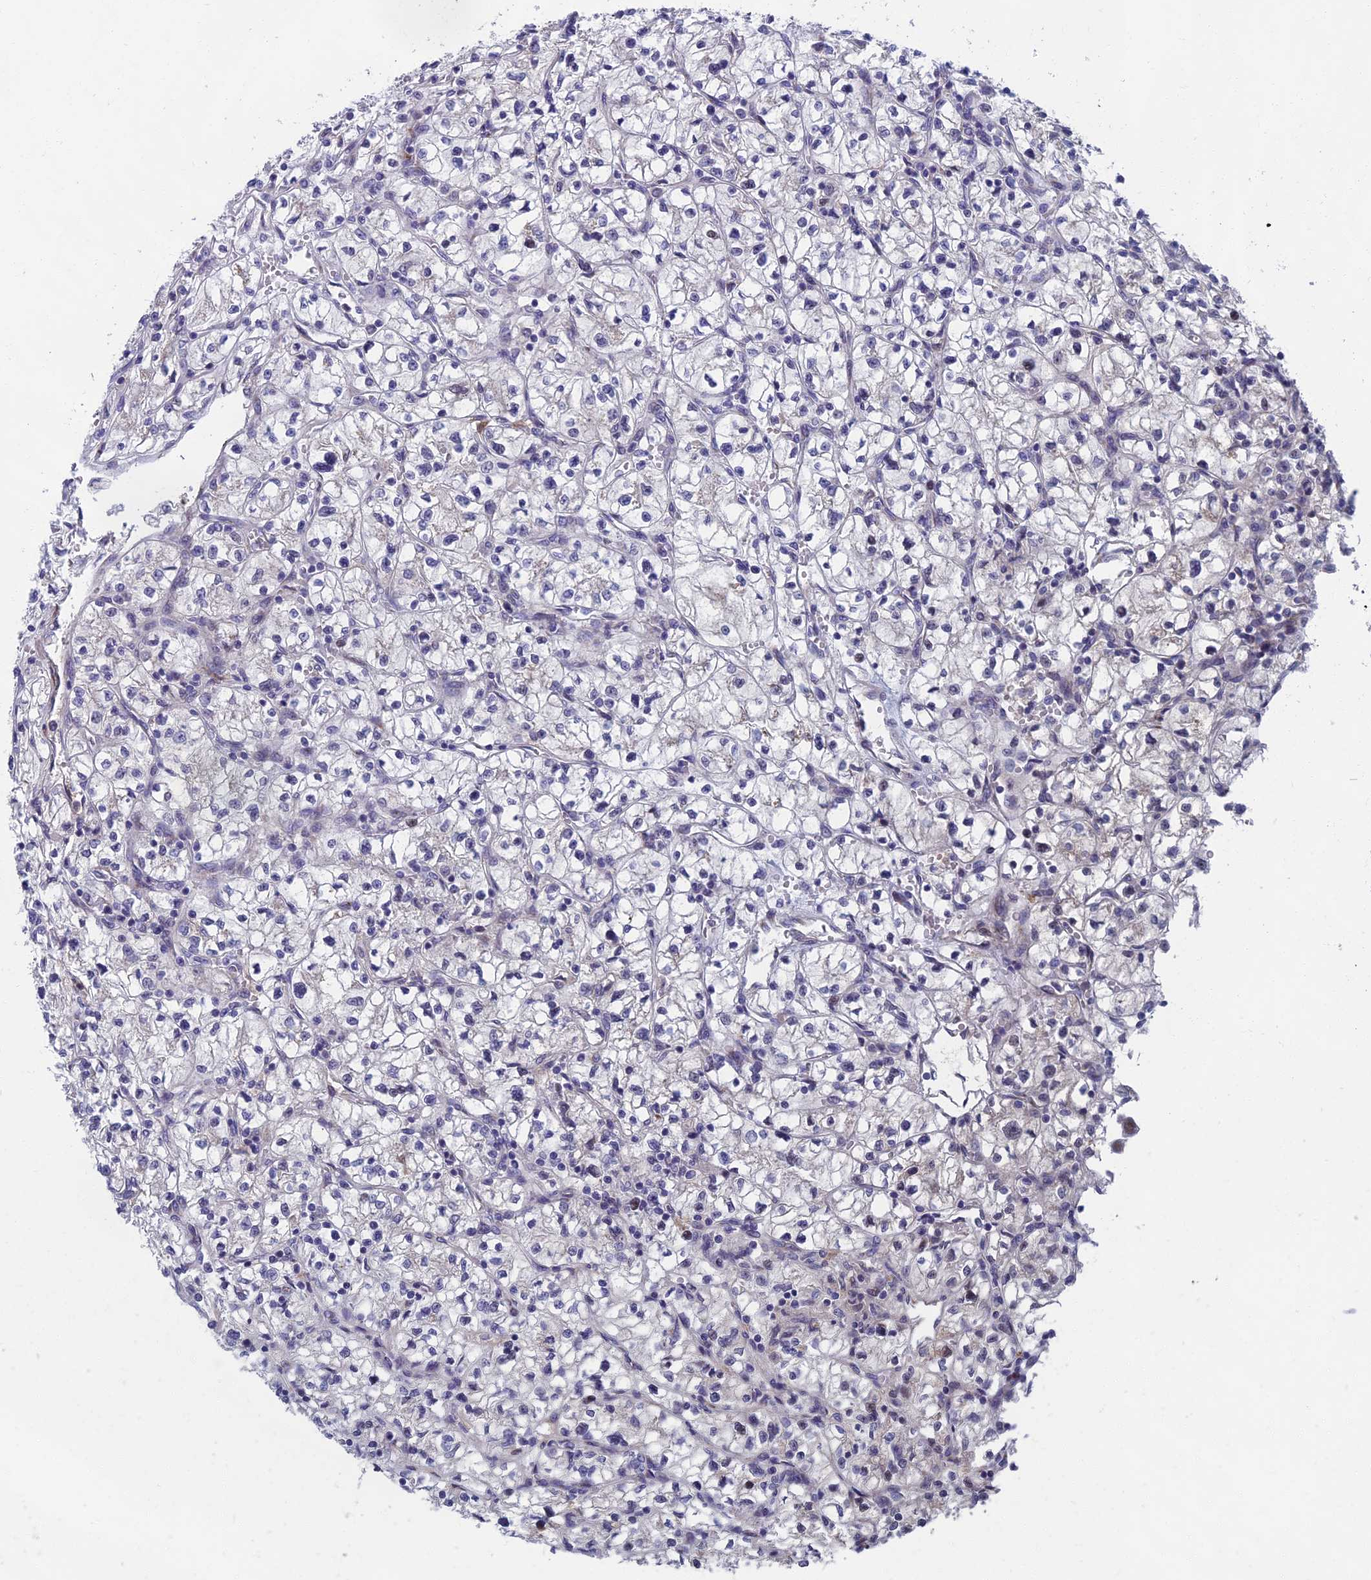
{"staining": {"intensity": "negative", "quantity": "none", "location": "none"}, "tissue": "renal cancer", "cell_type": "Tumor cells", "image_type": "cancer", "snomed": [{"axis": "morphology", "description": "Adenocarcinoma, NOS"}, {"axis": "topography", "description": "Kidney"}], "caption": "Tumor cells show no significant protein expression in renal cancer.", "gene": "LIG1", "patient": {"sex": "female", "age": 64}}